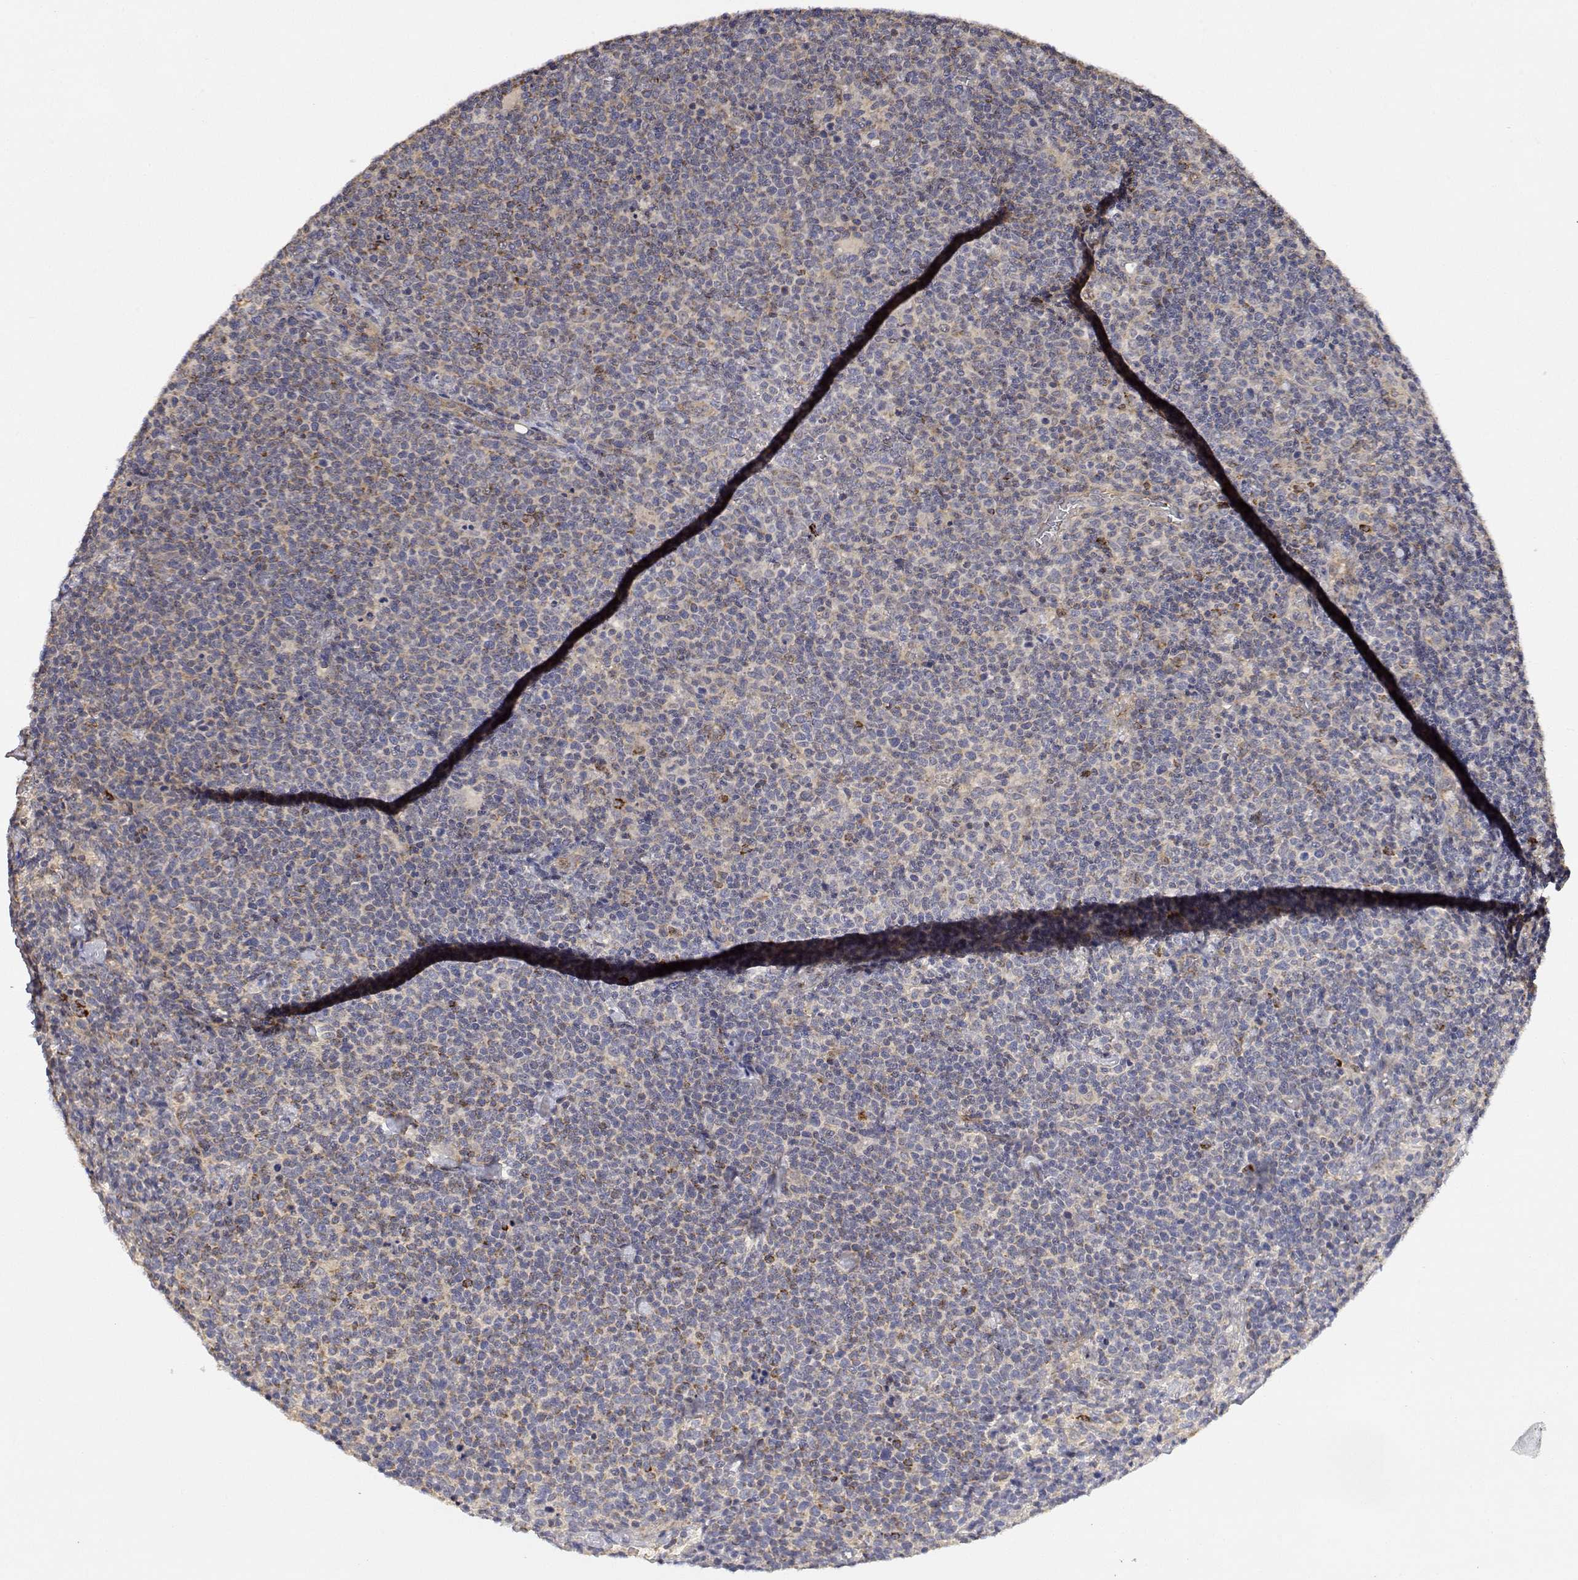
{"staining": {"intensity": "negative", "quantity": "none", "location": "none"}, "tissue": "lymphoma", "cell_type": "Tumor cells", "image_type": "cancer", "snomed": [{"axis": "morphology", "description": "Malignant lymphoma, non-Hodgkin's type, High grade"}, {"axis": "topography", "description": "Lymph node"}], "caption": "High power microscopy photomicrograph of an immunohistochemistry (IHC) image of lymphoma, revealing no significant positivity in tumor cells.", "gene": "LONRF3", "patient": {"sex": "male", "age": 61}}